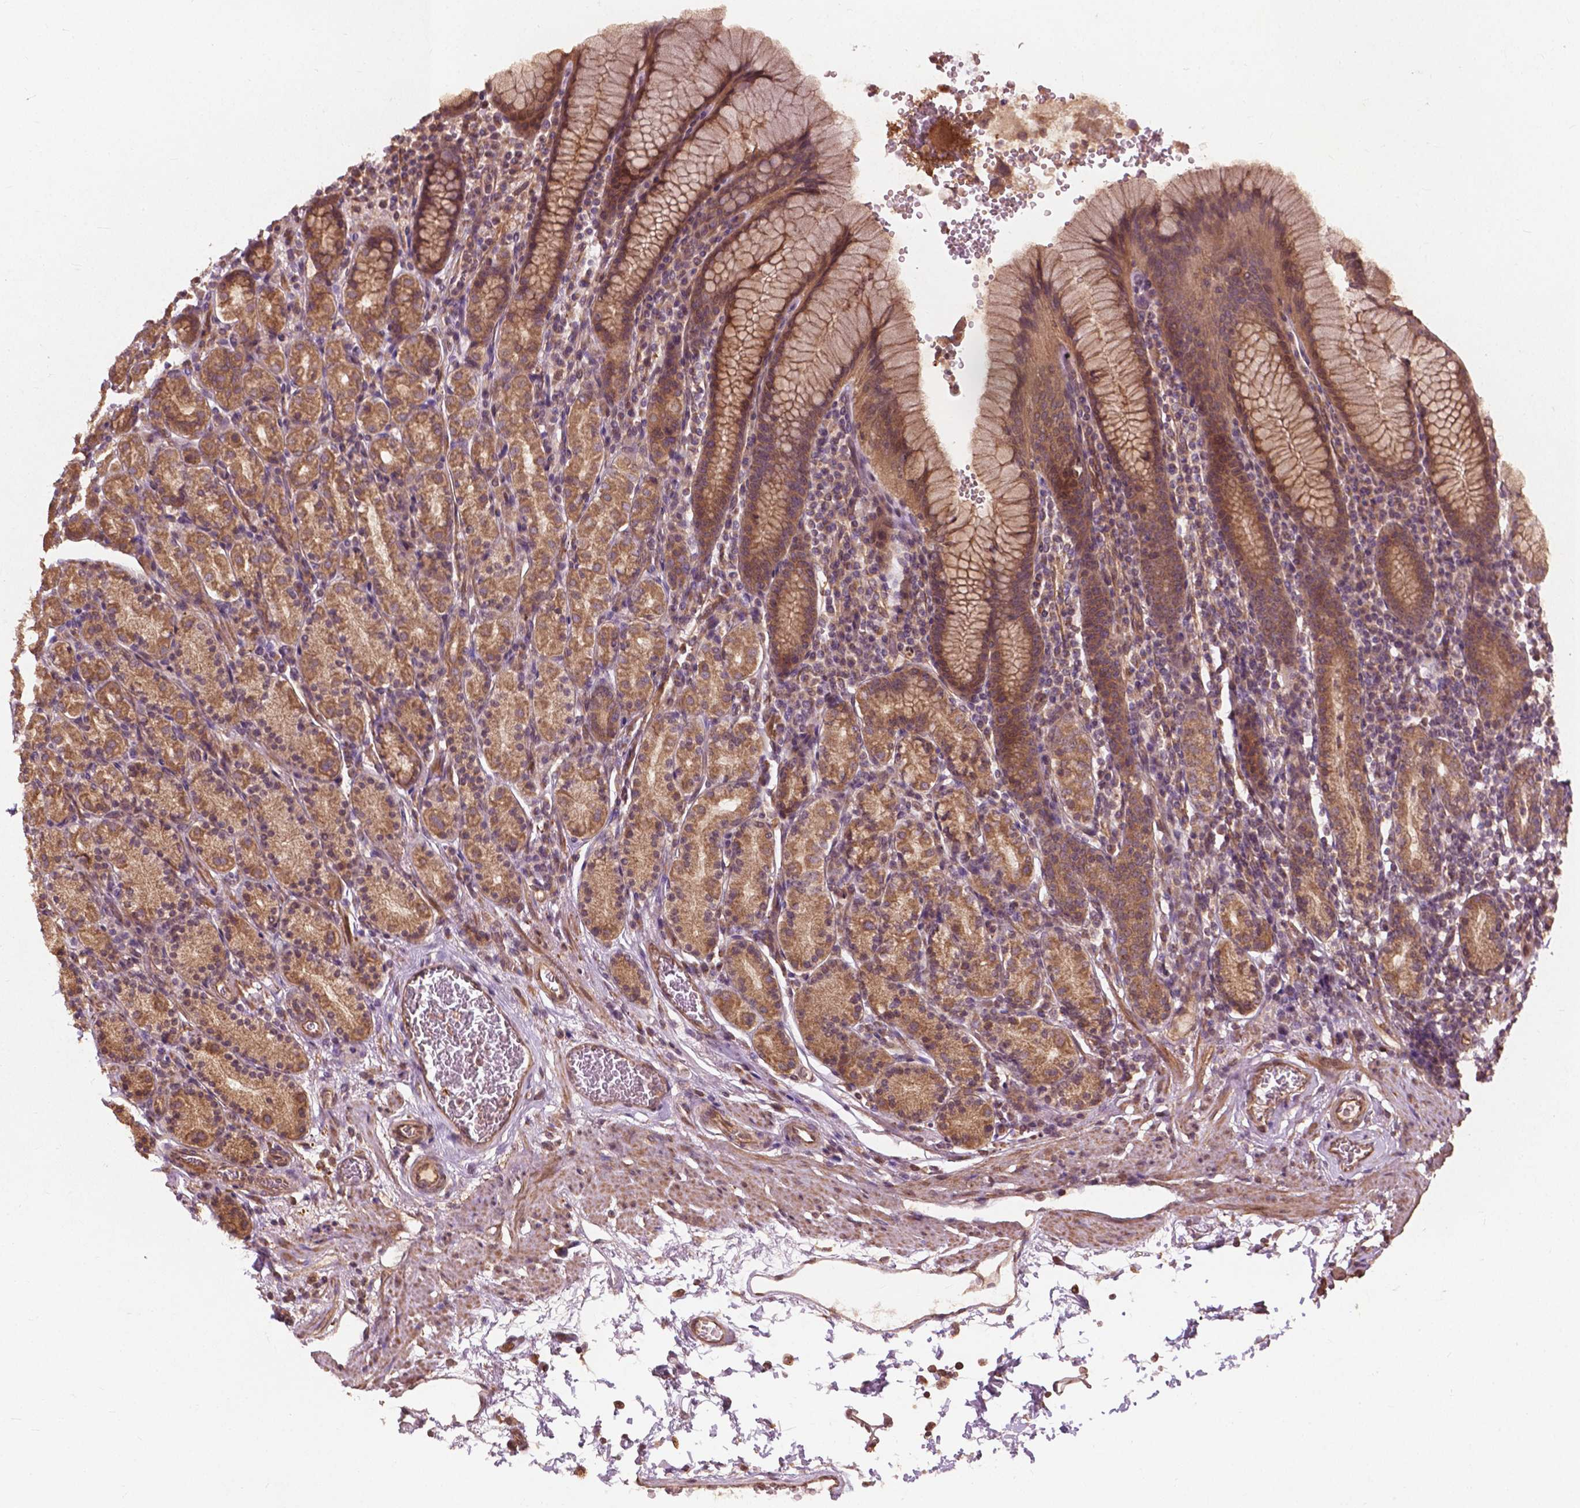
{"staining": {"intensity": "moderate", "quantity": ">75%", "location": "cytoplasmic/membranous"}, "tissue": "stomach", "cell_type": "Glandular cells", "image_type": "normal", "snomed": [{"axis": "morphology", "description": "Normal tissue, NOS"}, {"axis": "topography", "description": "Stomach, upper"}, {"axis": "topography", "description": "Stomach"}], "caption": "Protein analysis of normal stomach displays moderate cytoplasmic/membranous staining in approximately >75% of glandular cells. (DAB = brown stain, brightfield microscopy at high magnification).", "gene": "CDC42BPA", "patient": {"sex": "male", "age": 62}}